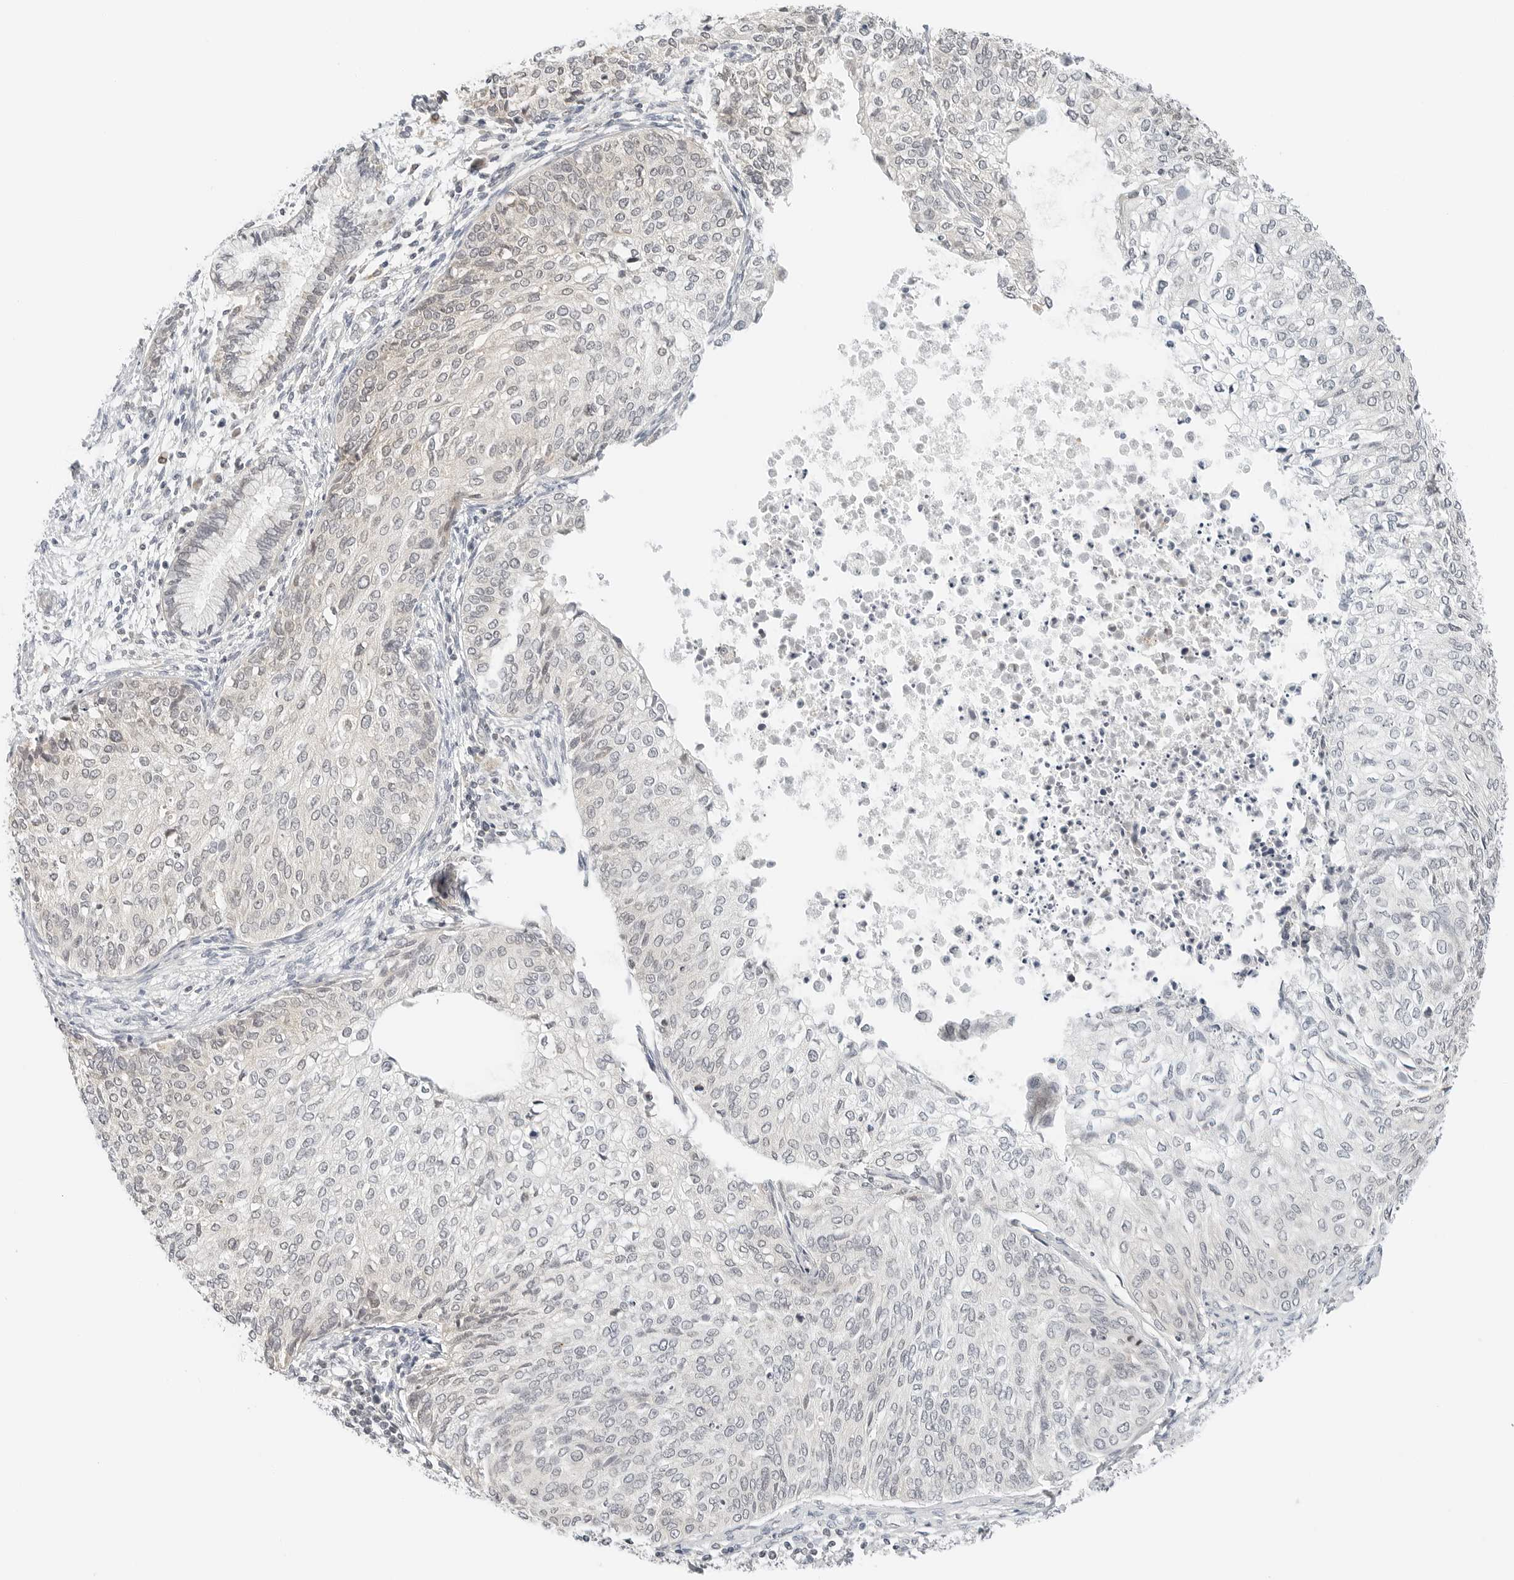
{"staining": {"intensity": "weak", "quantity": "<25%", "location": "cytoplasmic/membranous"}, "tissue": "cervical cancer", "cell_type": "Tumor cells", "image_type": "cancer", "snomed": [{"axis": "morphology", "description": "Squamous cell carcinoma, NOS"}, {"axis": "topography", "description": "Cervix"}], "caption": "Immunohistochemistry (IHC) micrograph of neoplastic tissue: human cervical cancer stained with DAB shows no significant protein staining in tumor cells.", "gene": "IQCC", "patient": {"sex": "female", "age": 37}}